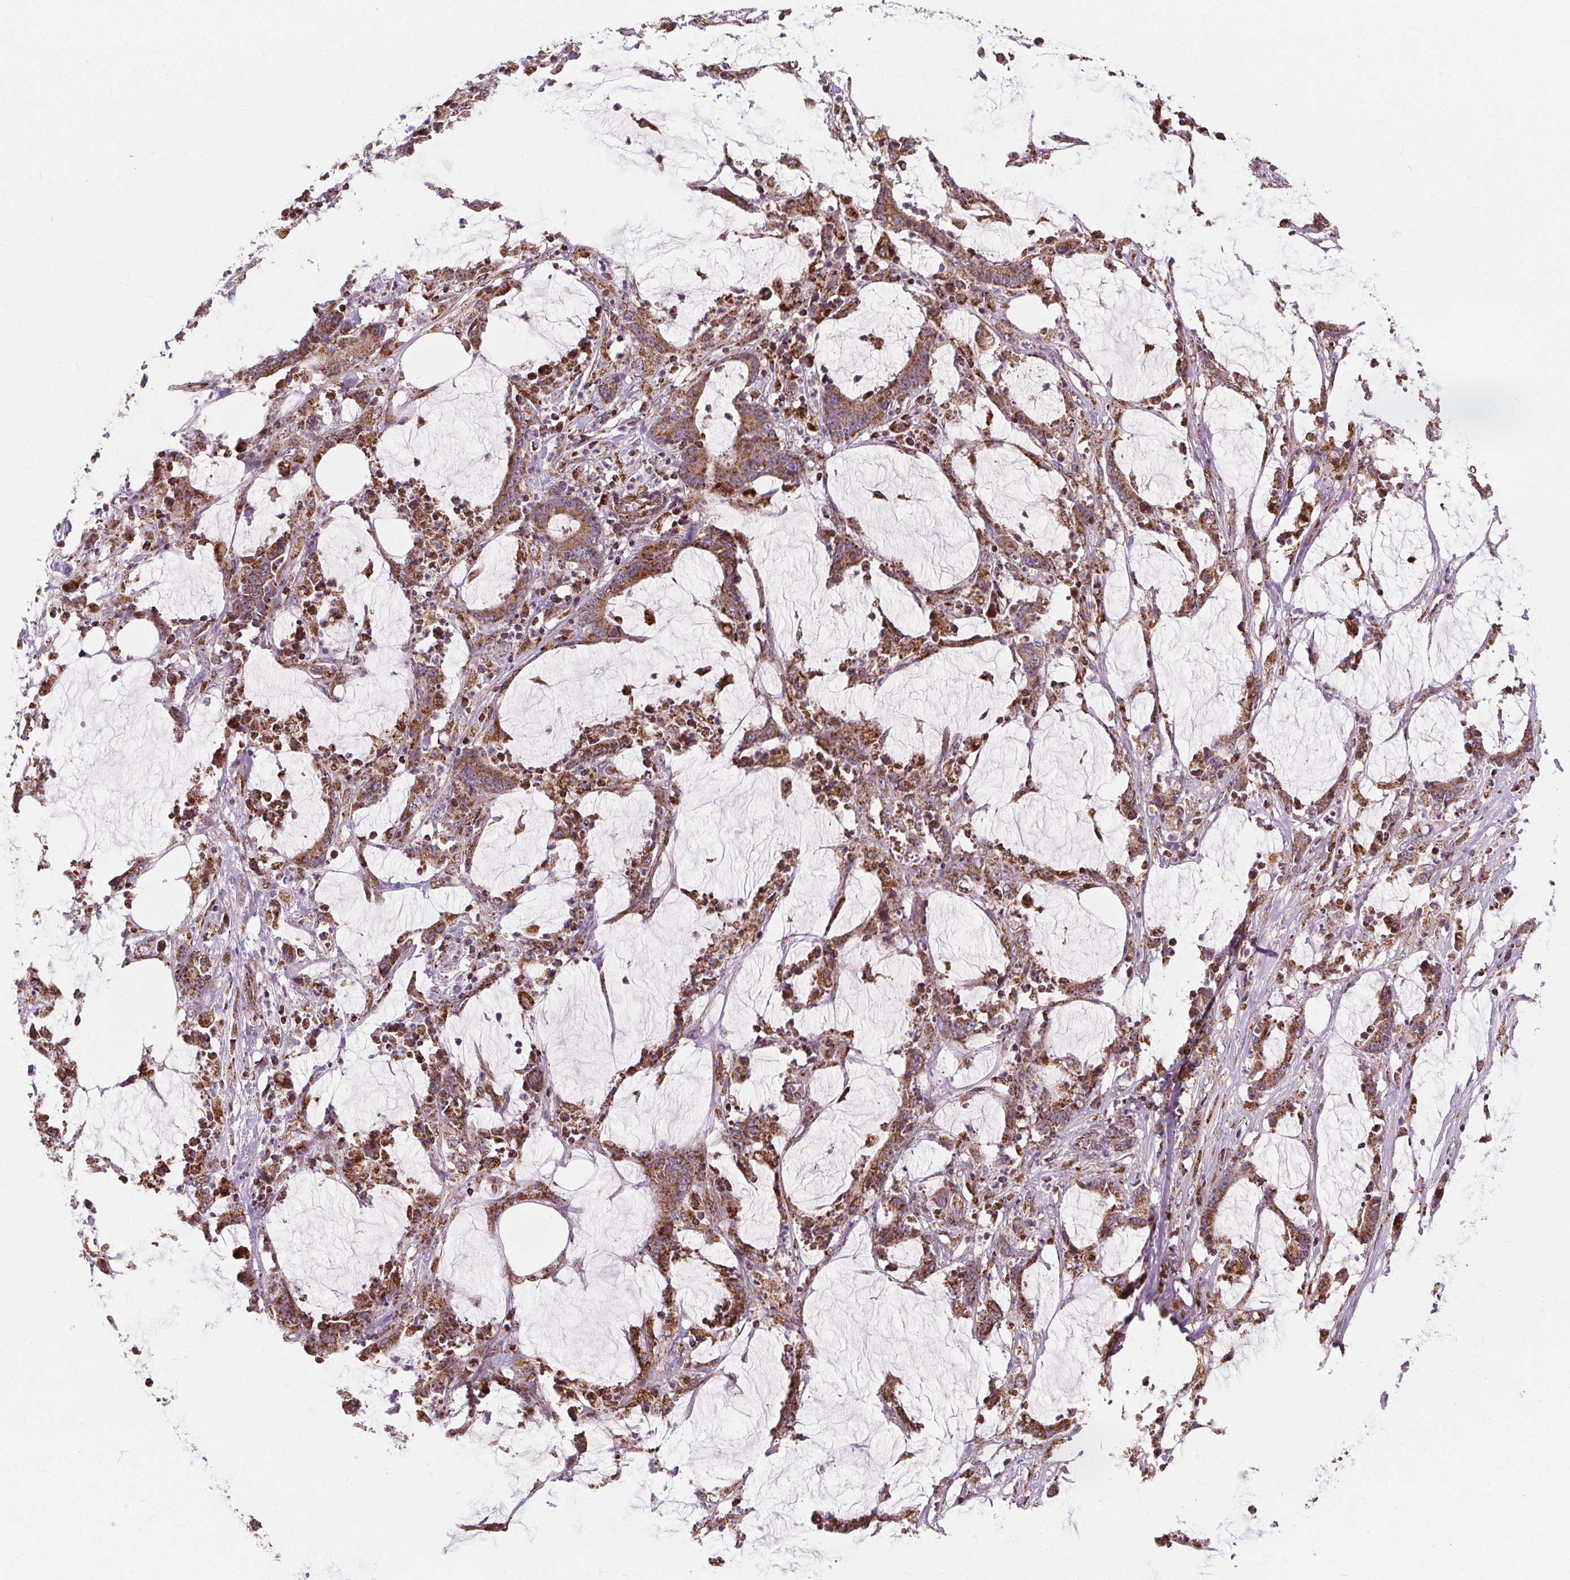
{"staining": {"intensity": "moderate", "quantity": ">75%", "location": "cytoplasmic/membranous"}, "tissue": "stomach cancer", "cell_type": "Tumor cells", "image_type": "cancer", "snomed": [{"axis": "morphology", "description": "Adenocarcinoma, NOS"}, {"axis": "topography", "description": "Stomach, upper"}], "caption": "Immunohistochemistry (DAB (3,3'-diaminobenzidine)) staining of human stomach cancer (adenocarcinoma) exhibits moderate cytoplasmic/membranous protein staining in approximately >75% of tumor cells.", "gene": "GOLT1B", "patient": {"sex": "male", "age": 68}}